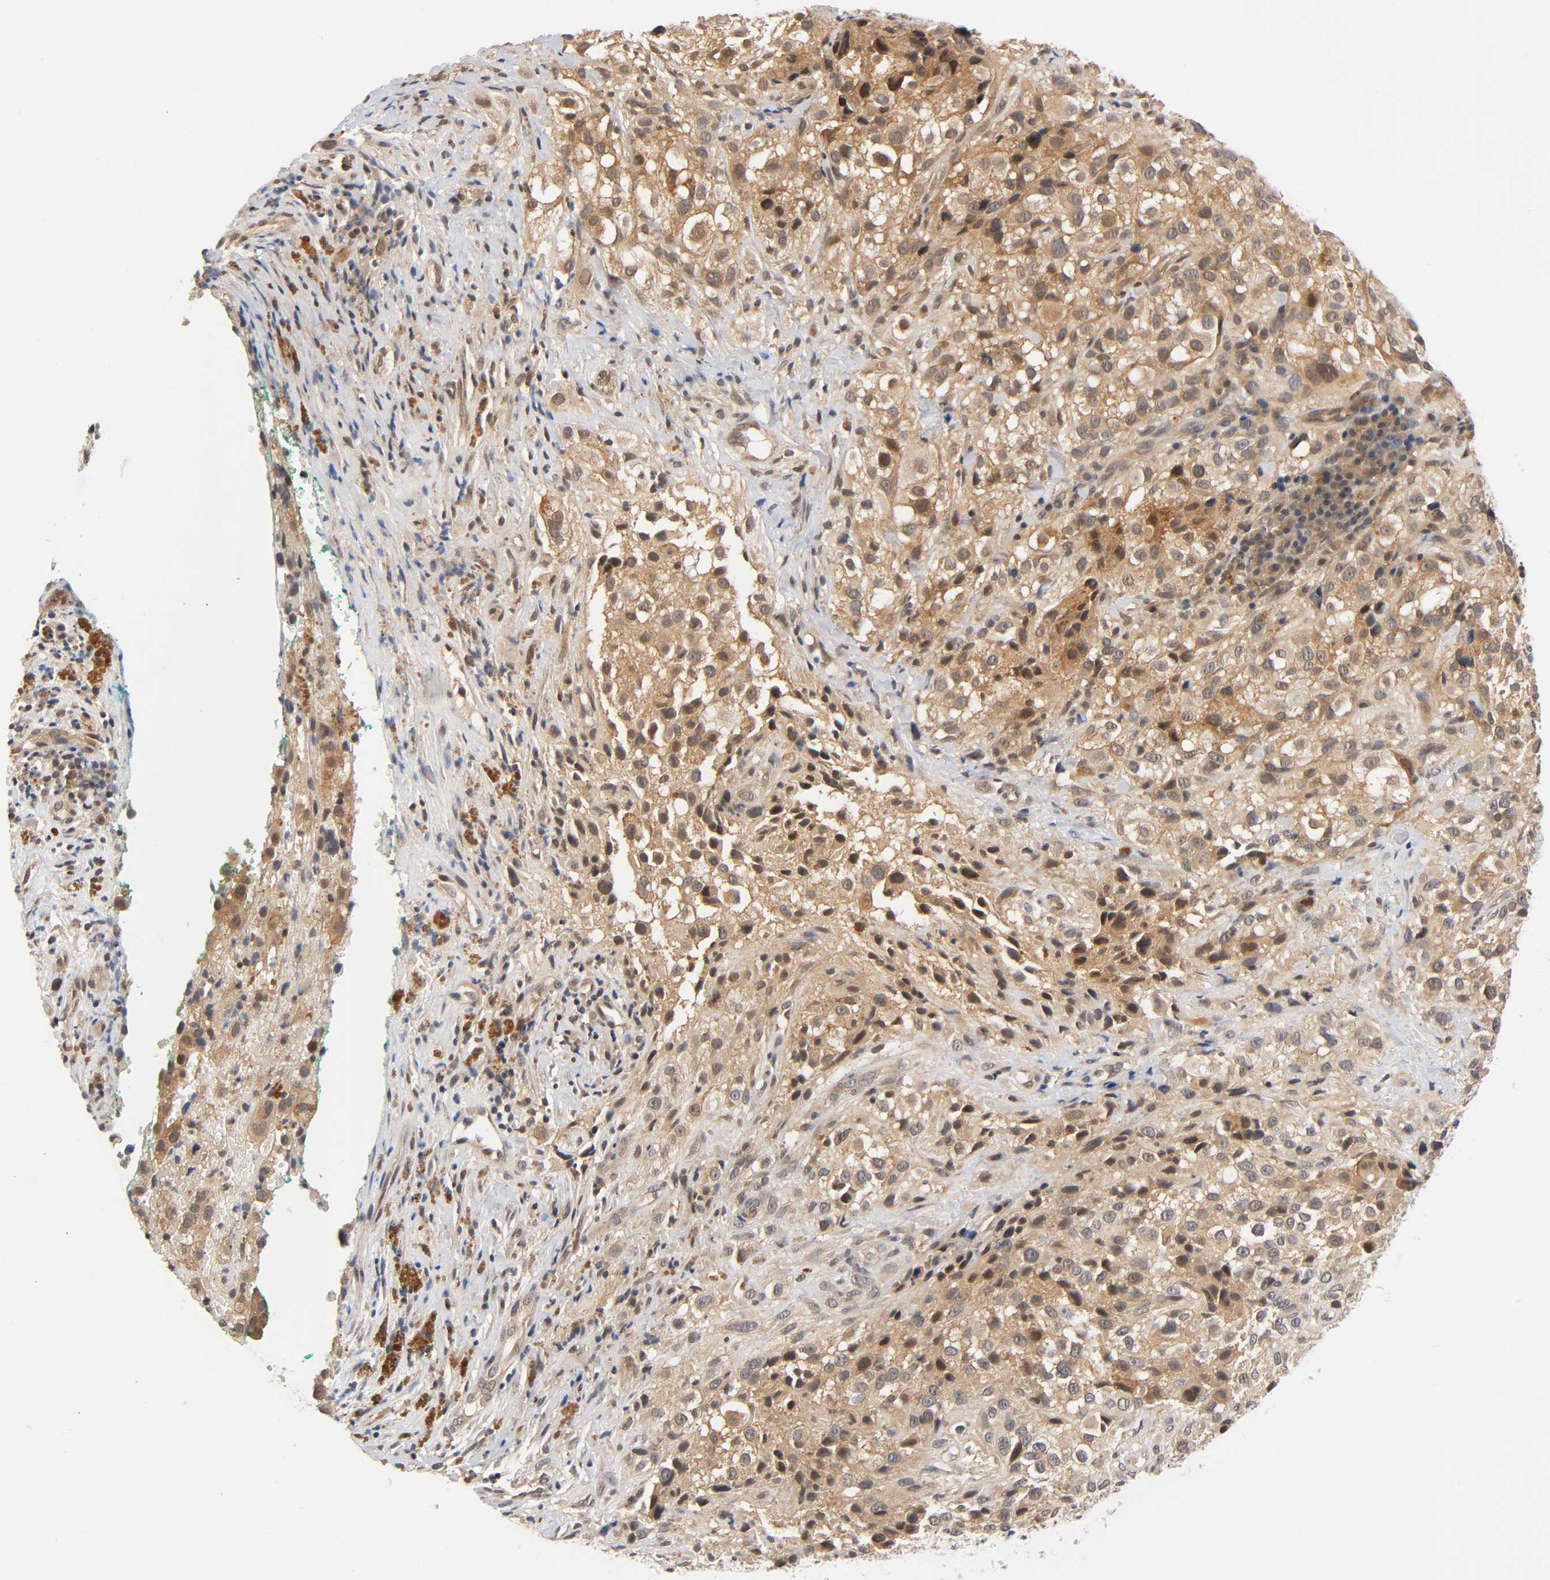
{"staining": {"intensity": "moderate", "quantity": ">75%", "location": "cytoplasmic/membranous"}, "tissue": "melanoma", "cell_type": "Tumor cells", "image_type": "cancer", "snomed": [{"axis": "morphology", "description": "Necrosis, NOS"}, {"axis": "morphology", "description": "Malignant melanoma, NOS"}, {"axis": "topography", "description": "Skin"}], "caption": "This is a histology image of immunohistochemistry (IHC) staining of melanoma, which shows moderate staining in the cytoplasmic/membranous of tumor cells.", "gene": "PRKAB1", "patient": {"sex": "female", "age": 87}}